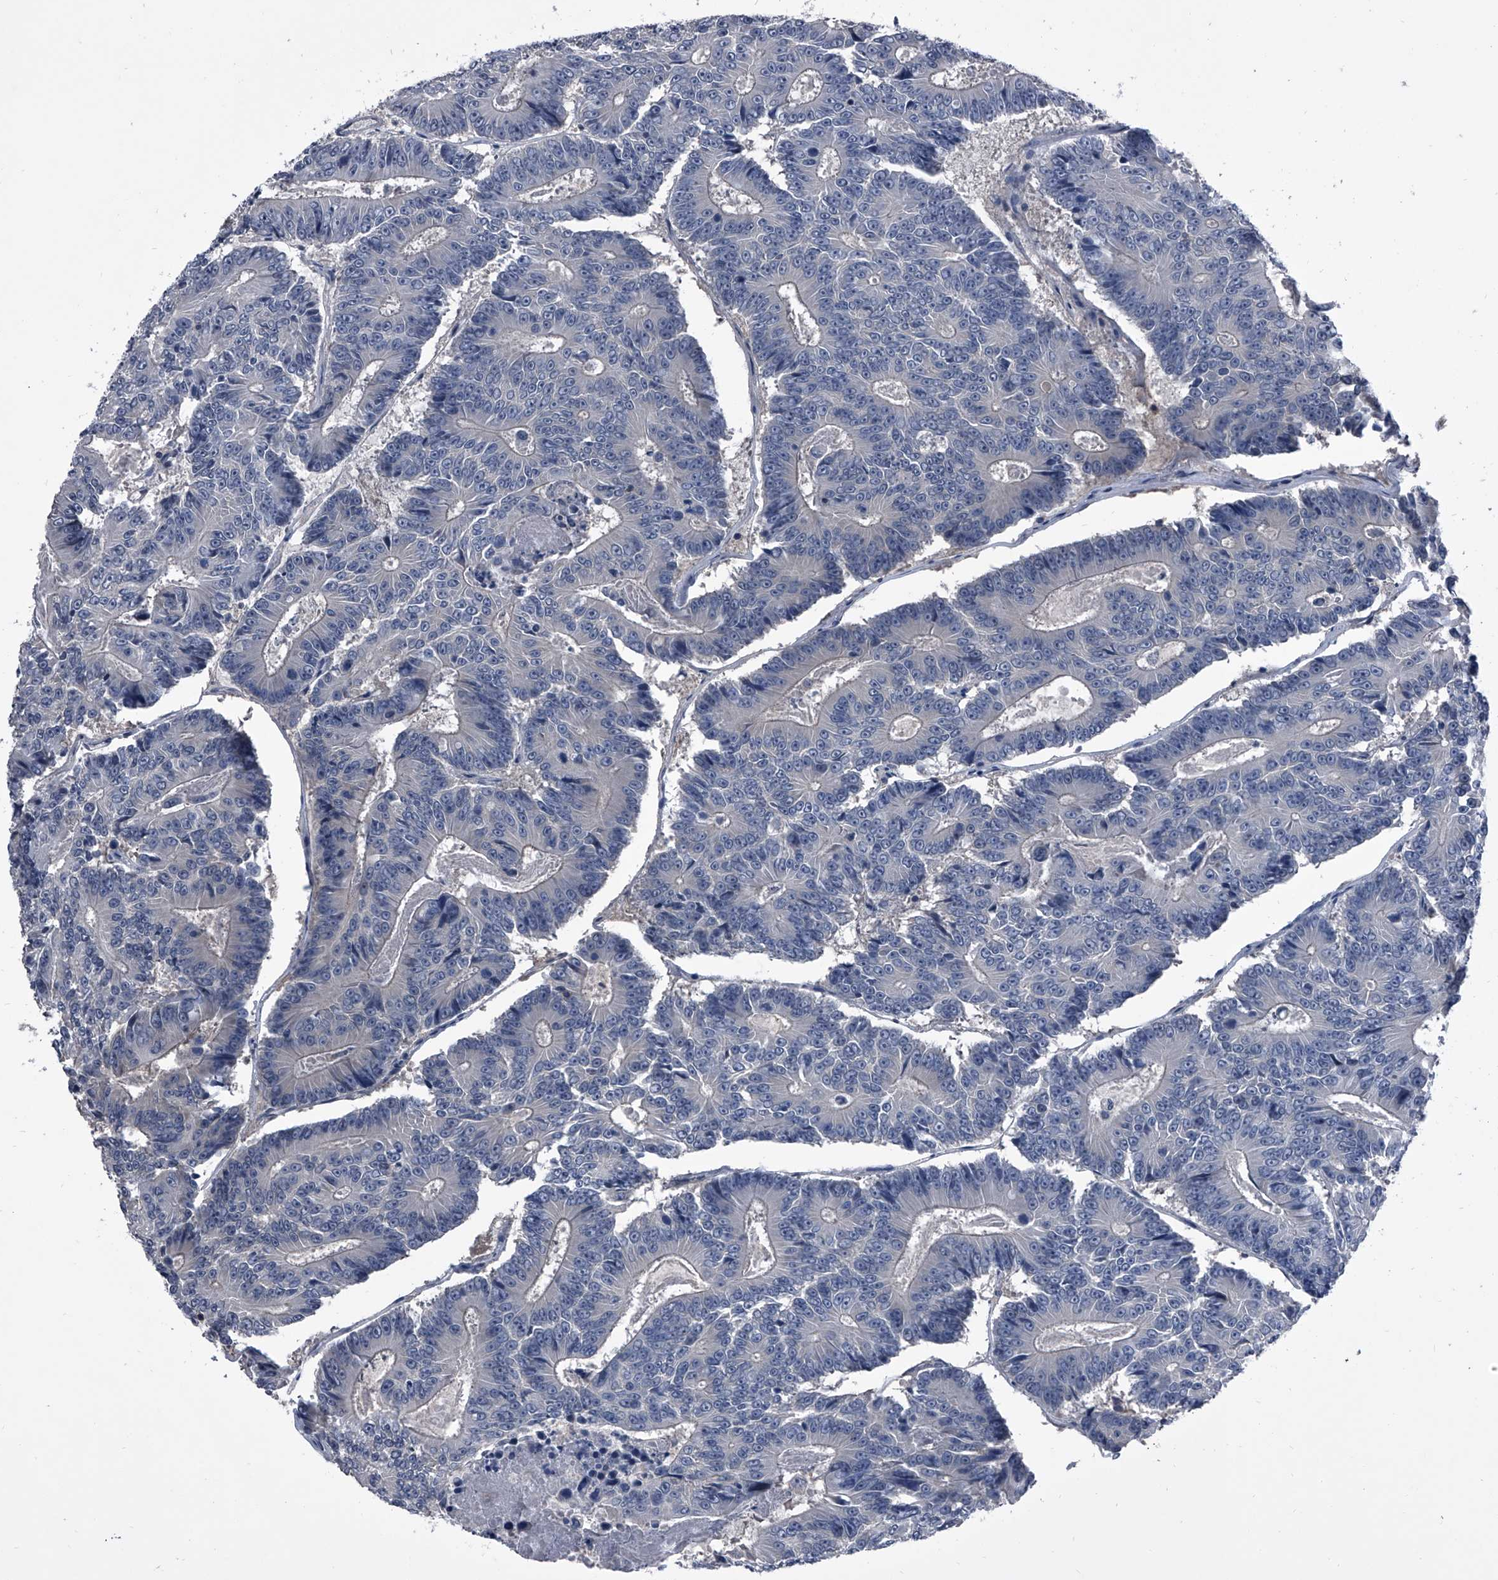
{"staining": {"intensity": "negative", "quantity": "none", "location": "none"}, "tissue": "colorectal cancer", "cell_type": "Tumor cells", "image_type": "cancer", "snomed": [{"axis": "morphology", "description": "Adenocarcinoma, NOS"}, {"axis": "topography", "description": "Colon"}], "caption": "DAB (3,3'-diaminobenzidine) immunohistochemical staining of human adenocarcinoma (colorectal) demonstrates no significant expression in tumor cells.", "gene": "PIP5K1A", "patient": {"sex": "male", "age": 83}}